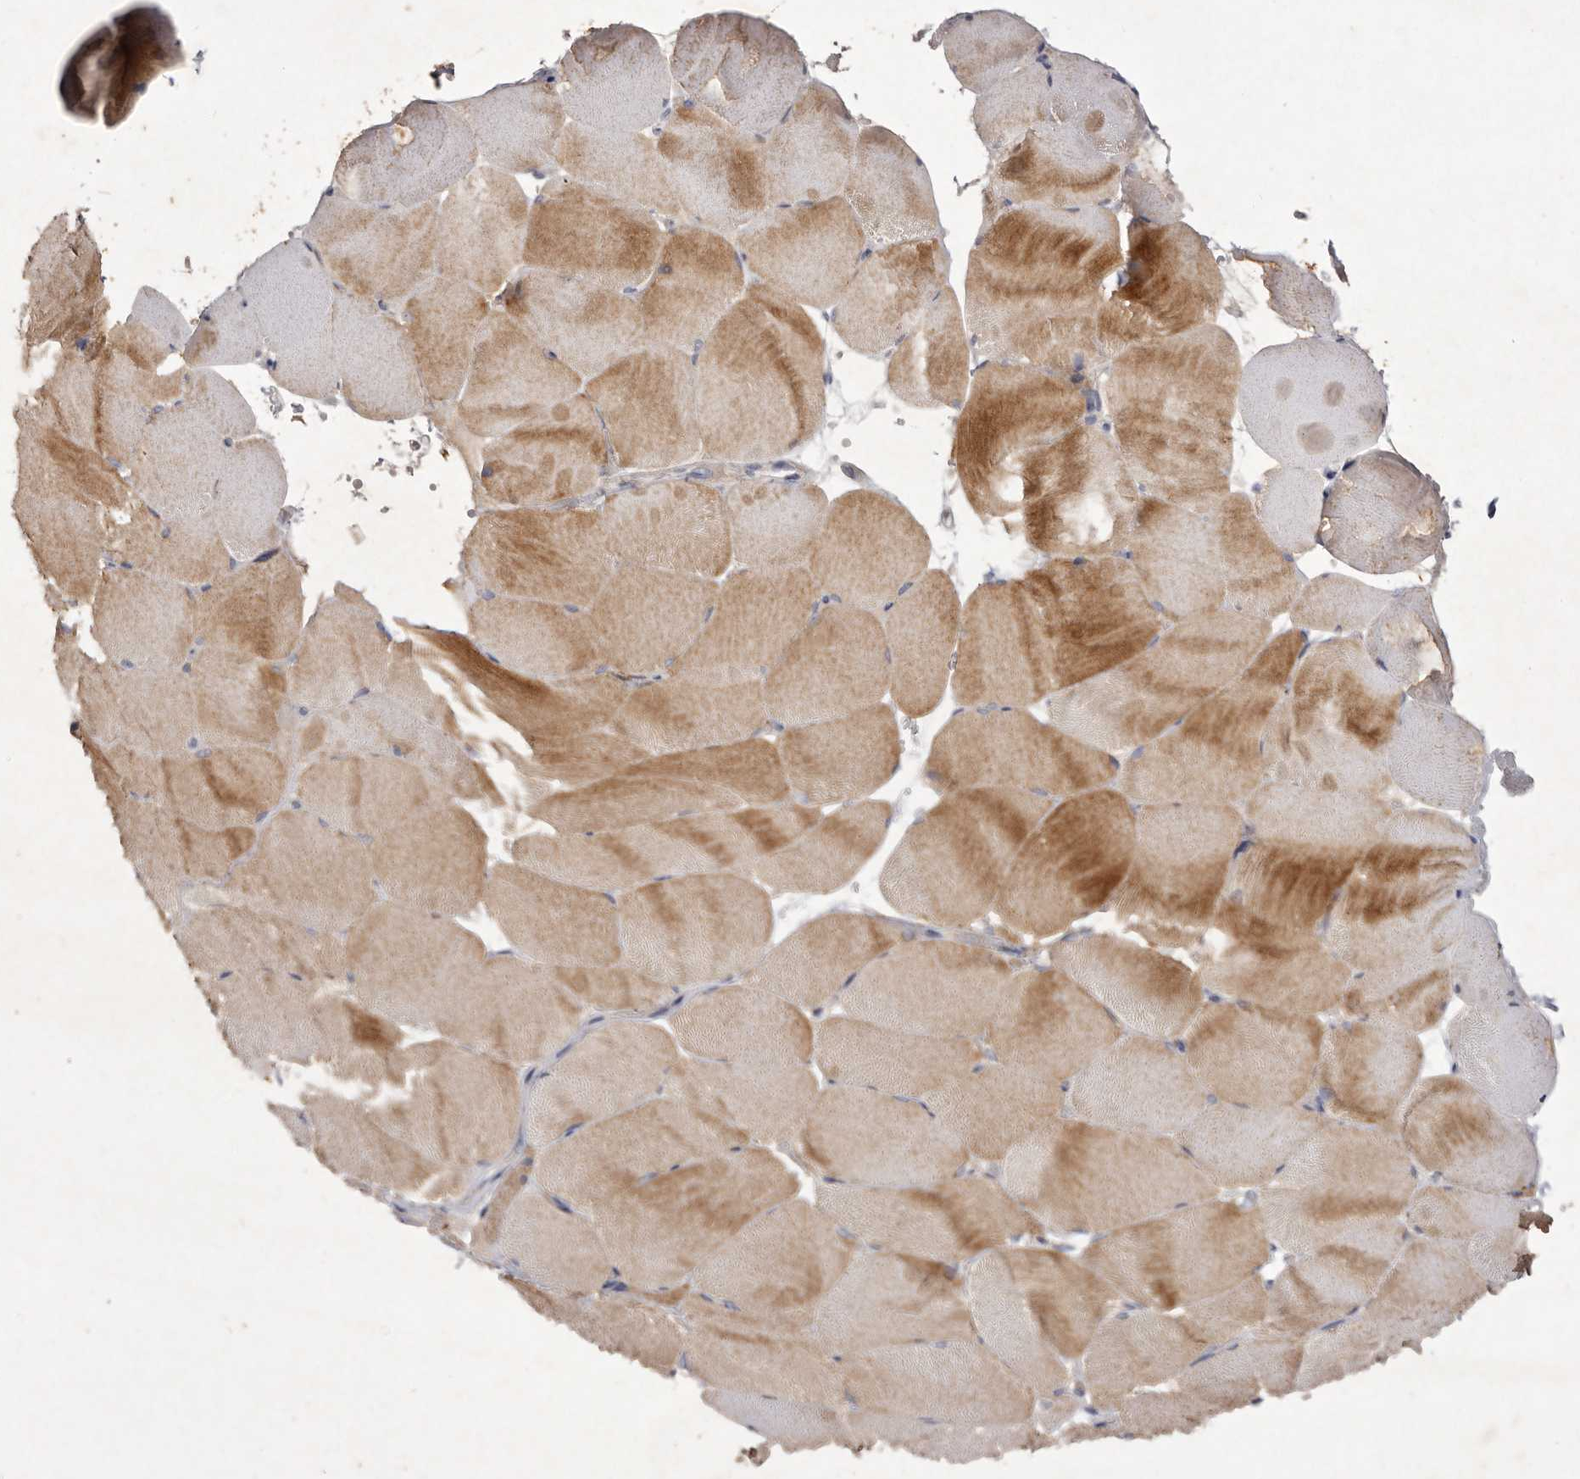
{"staining": {"intensity": "moderate", "quantity": ">75%", "location": "cytoplasmic/membranous"}, "tissue": "skeletal muscle", "cell_type": "Myocytes", "image_type": "normal", "snomed": [{"axis": "morphology", "description": "Normal tissue, NOS"}, {"axis": "topography", "description": "Skeletal muscle"}, {"axis": "topography", "description": "Parathyroid gland"}], "caption": "This micrograph demonstrates benign skeletal muscle stained with IHC to label a protein in brown. The cytoplasmic/membranous of myocytes show moderate positivity for the protein. Nuclei are counter-stained blue.", "gene": "USP24", "patient": {"sex": "female", "age": 37}}